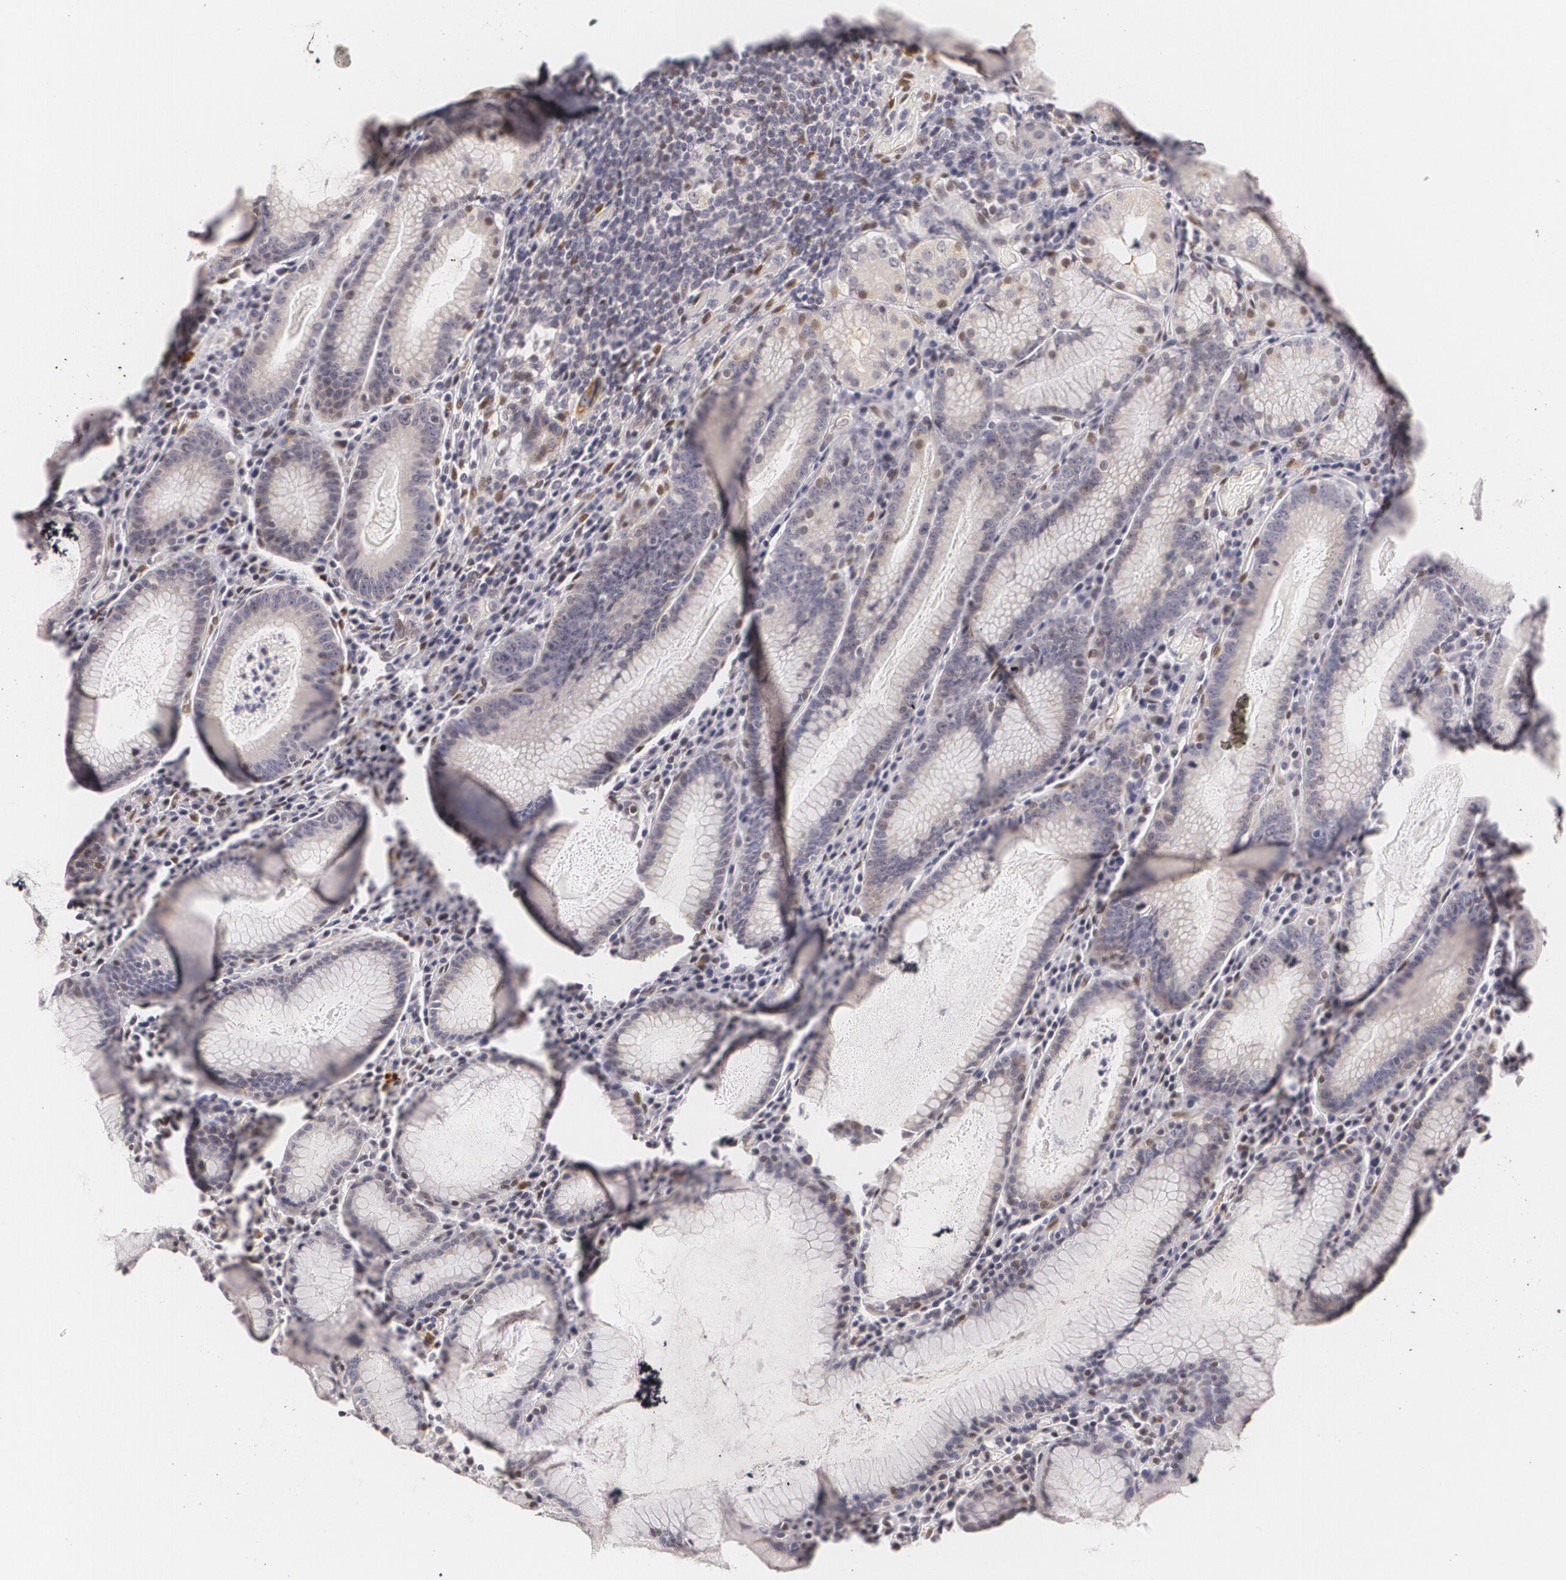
{"staining": {"intensity": "weak", "quantity": "<25%", "location": "nuclear"}, "tissue": "stomach", "cell_type": "Glandular cells", "image_type": "normal", "snomed": [{"axis": "morphology", "description": "Normal tissue, NOS"}, {"axis": "topography", "description": "Stomach, lower"}], "caption": "Stomach was stained to show a protein in brown. There is no significant positivity in glandular cells. (Brightfield microscopy of DAB immunohistochemistry (IHC) at high magnification).", "gene": "ZBTB16", "patient": {"sex": "female", "age": 43}}